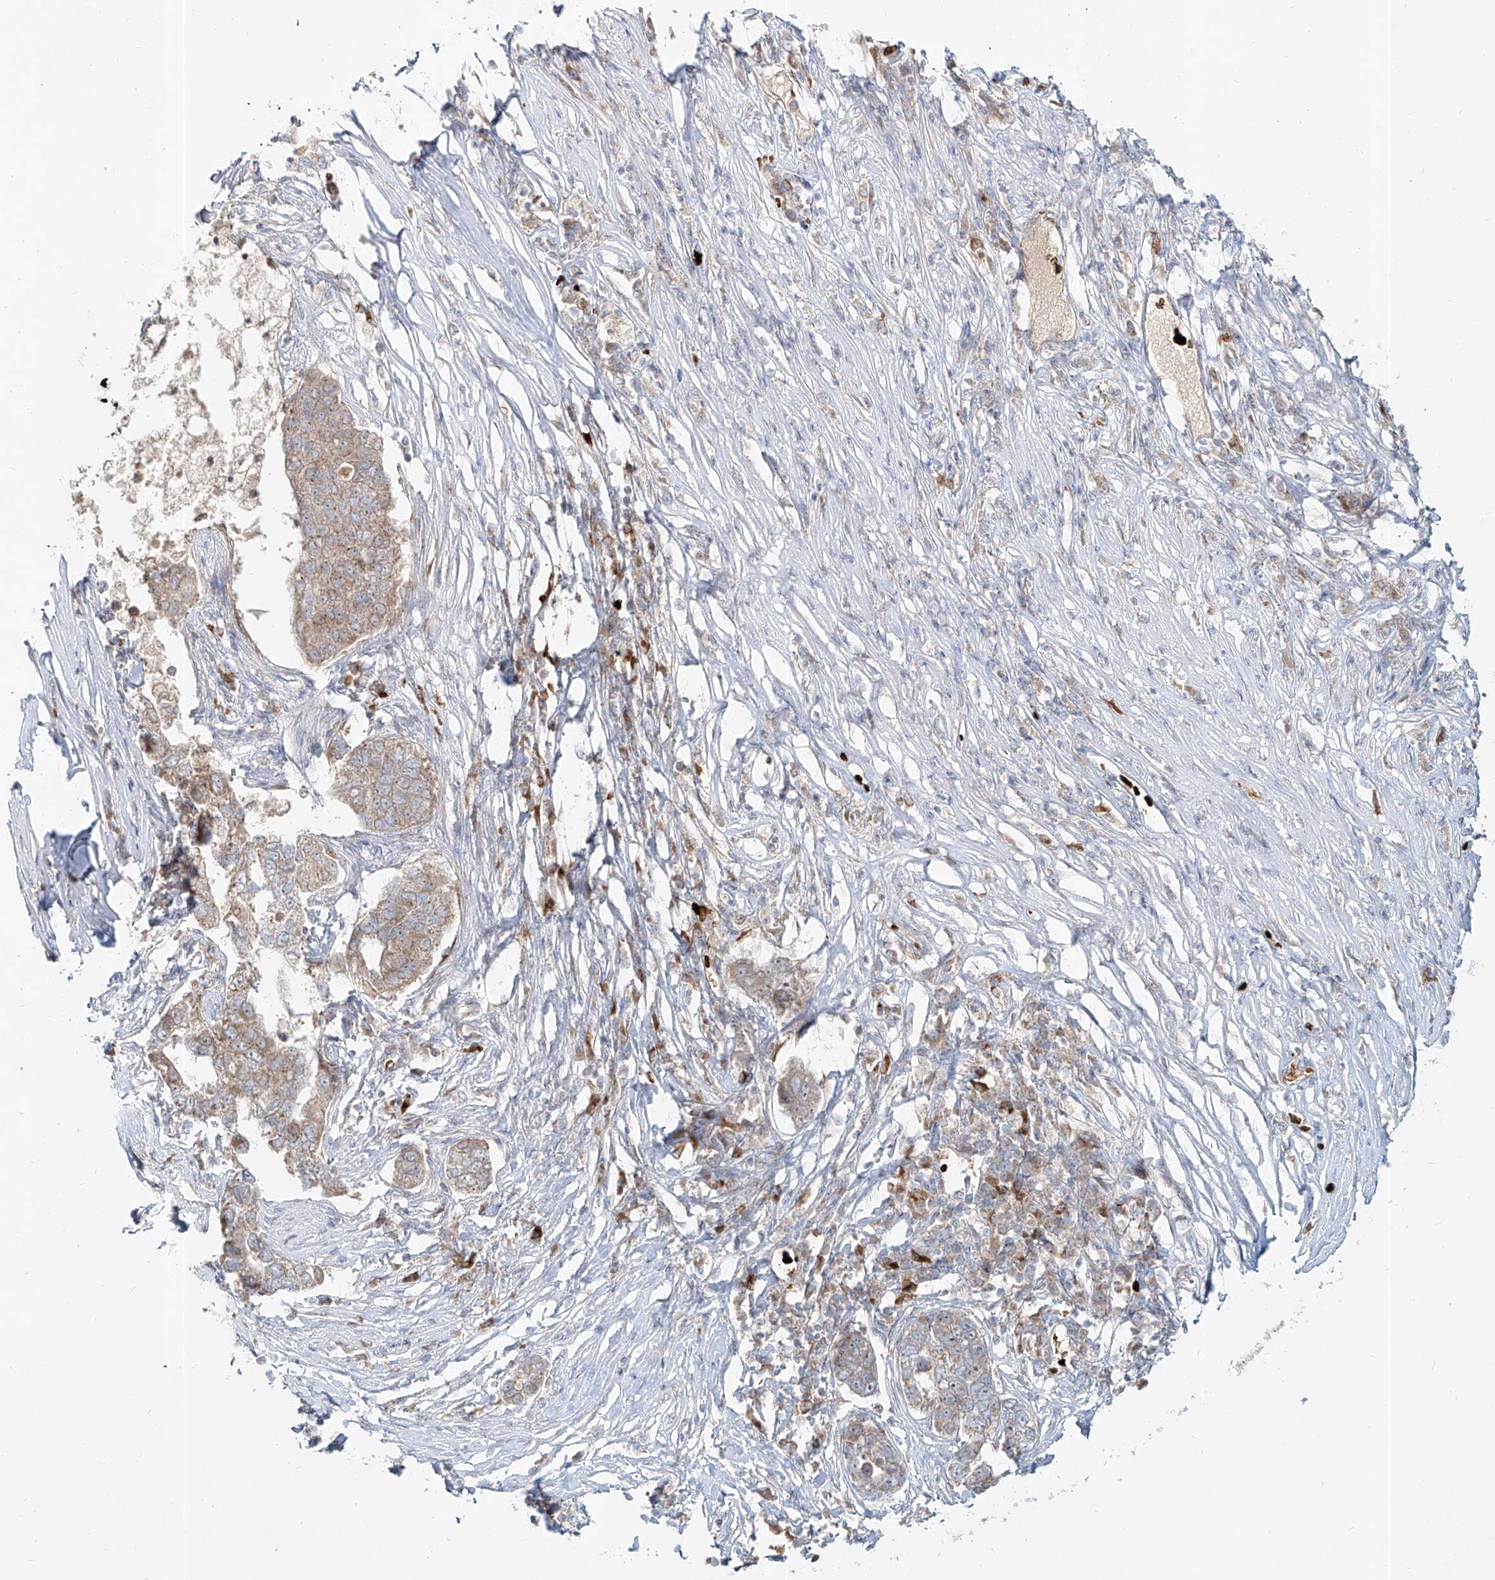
{"staining": {"intensity": "weak", "quantity": ">75%", "location": "cytoplasmic/membranous"}, "tissue": "pancreatic cancer", "cell_type": "Tumor cells", "image_type": "cancer", "snomed": [{"axis": "morphology", "description": "Adenocarcinoma, NOS"}, {"axis": "topography", "description": "Pancreas"}], "caption": "This image exhibits pancreatic adenocarcinoma stained with IHC to label a protein in brown. The cytoplasmic/membranous of tumor cells show weak positivity for the protein. Nuclei are counter-stained blue.", "gene": "FGD2", "patient": {"sex": "female", "age": 61}}